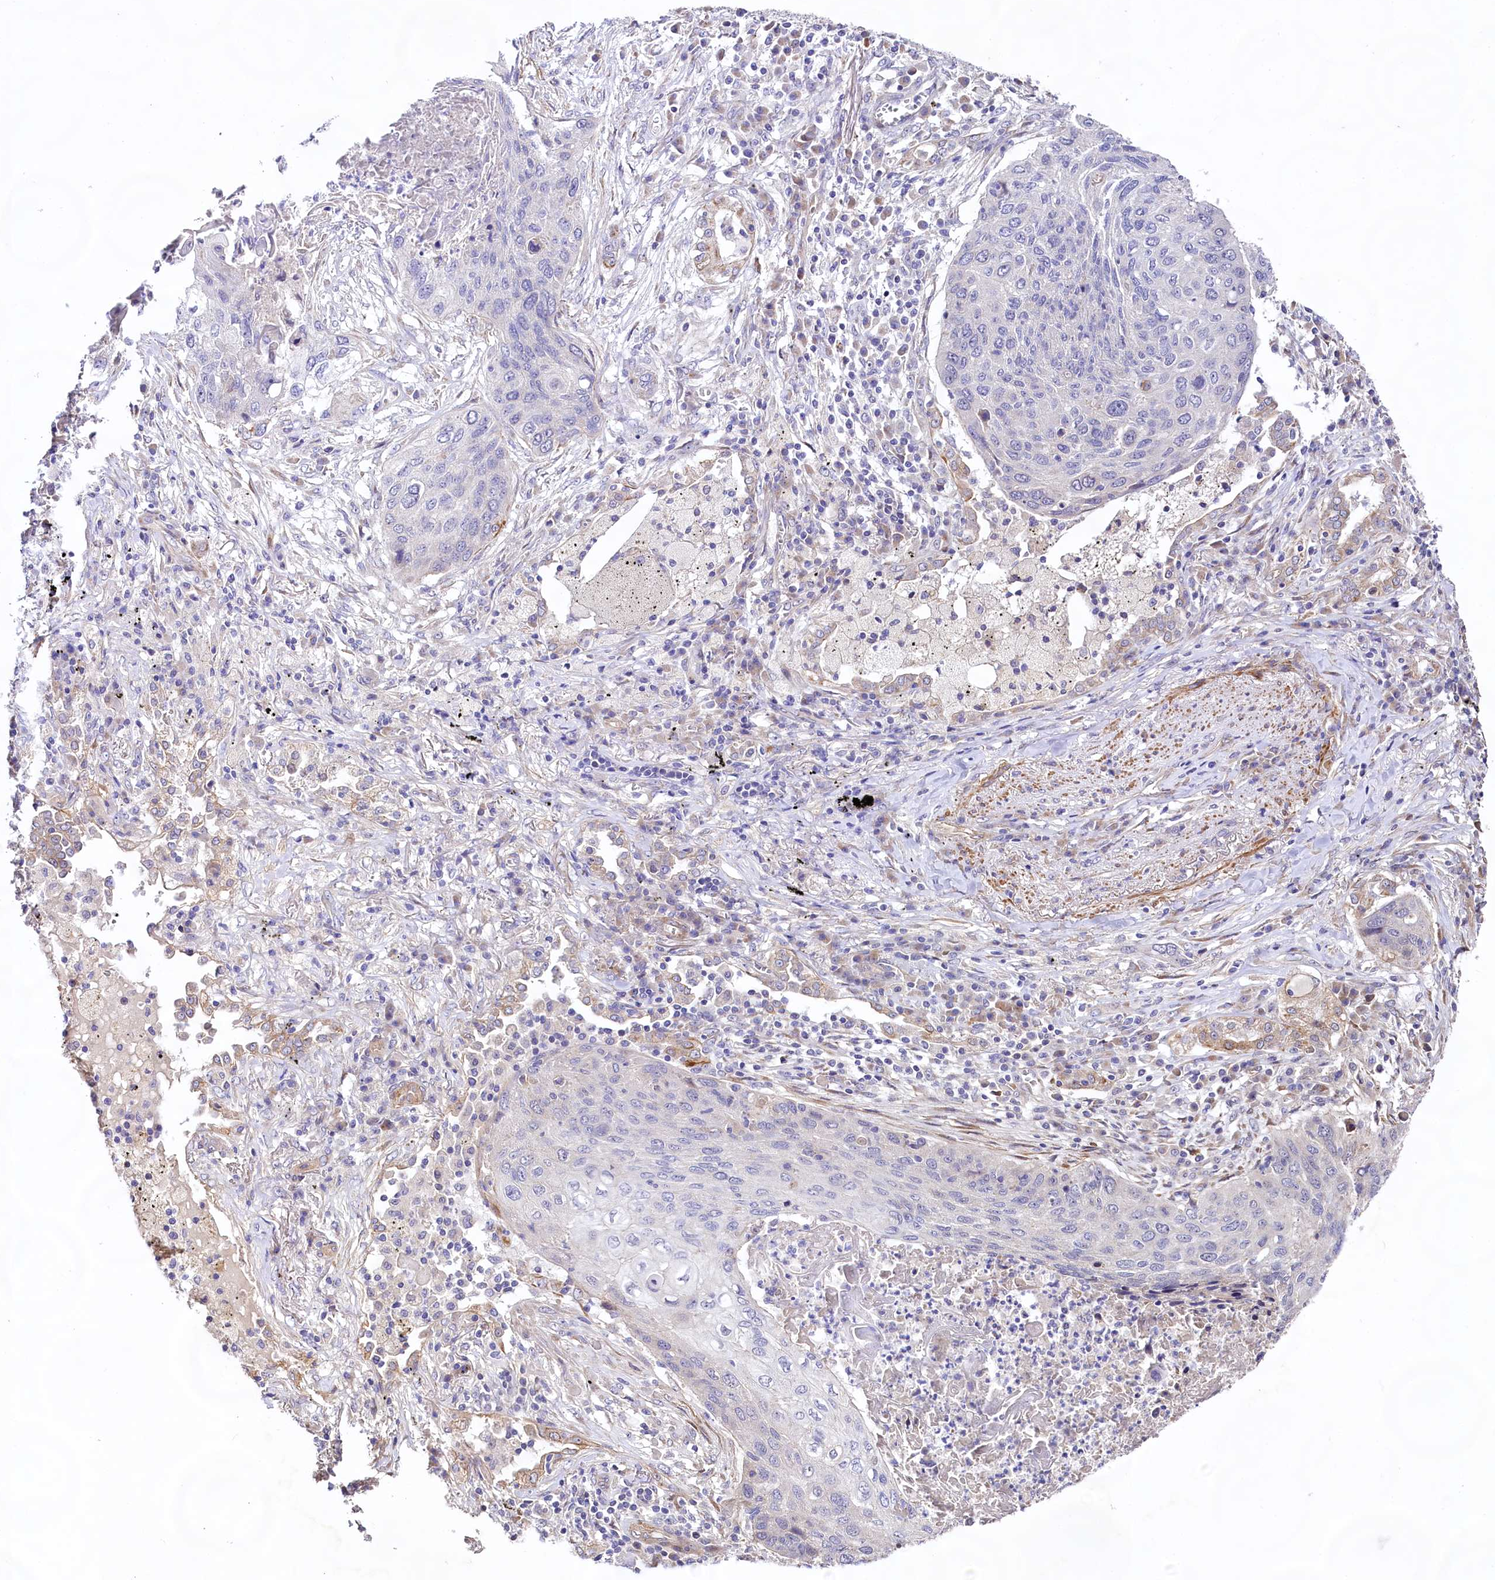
{"staining": {"intensity": "negative", "quantity": "none", "location": "none"}, "tissue": "lung cancer", "cell_type": "Tumor cells", "image_type": "cancer", "snomed": [{"axis": "morphology", "description": "Squamous cell carcinoma, NOS"}, {"axis": "topography", "description": "Lung"}], "caption": "This is a photomicrograph of immunohistochemistry (IHC) staining of squamous cell carcinoma (lung), which shows no positivity in tumor cells.", "gene": "VPS11", "patient": {"sex": "female", "age": 63}}